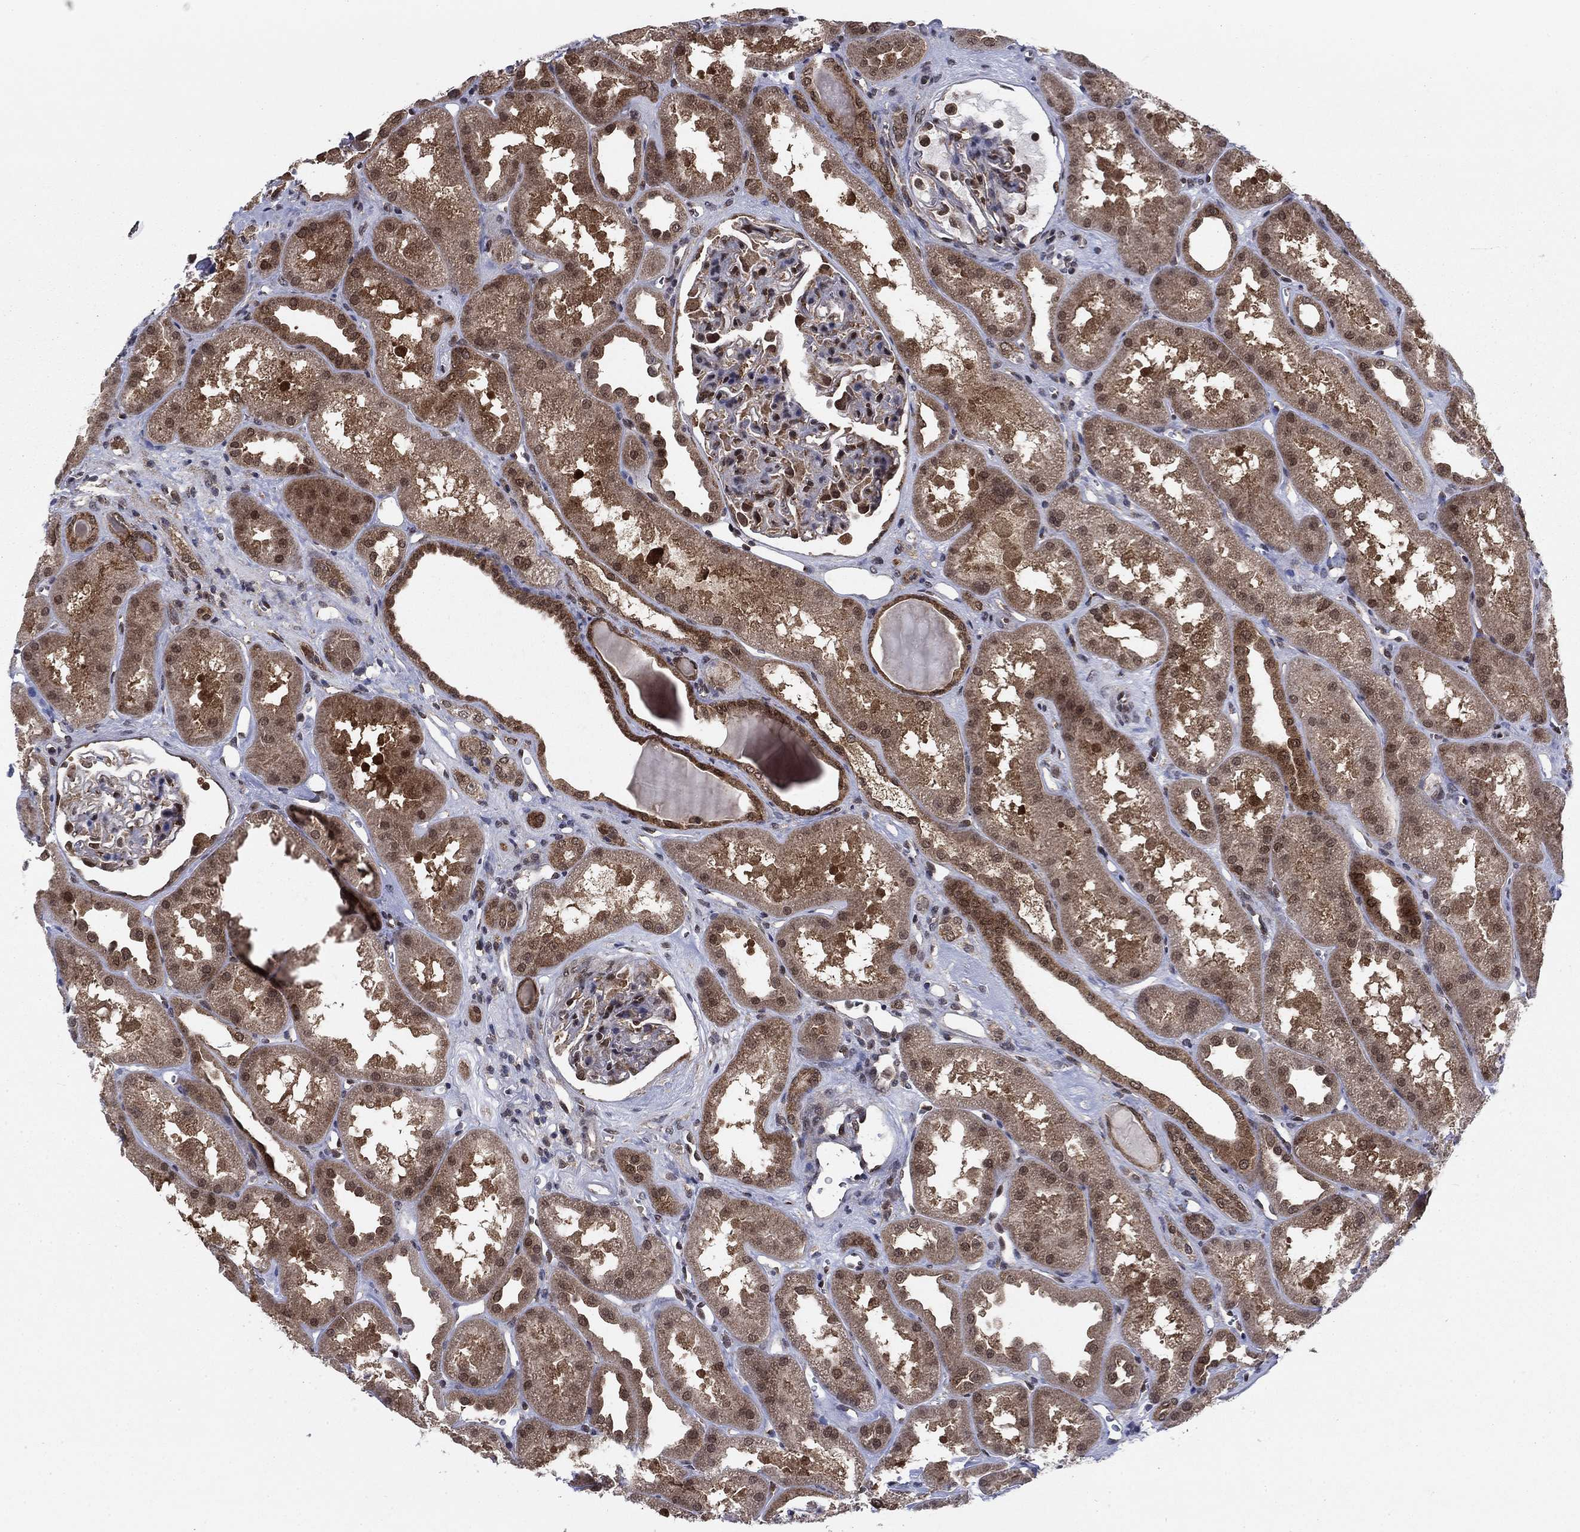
{"staining": {"intensity": "strong", "quantity": "<25%", "location": "nuclear"}, "tissue": "kidney", "cell_type": "Cells in glomeruli", "image_type": "normal", "snomed": [{"axis": "morphology", "description": "Normal tissue, NOS"}, {"axis": "topography", "description": "Kidney"}], "caption": "Approximately <25% of cells in glomeruli in benign human kidney demonstrate strong nuclear protein staining as visualized by brown immunohistochemical staining.", "gene": "DNAJA1", "patient": {"sex": "male", "age": 61}}